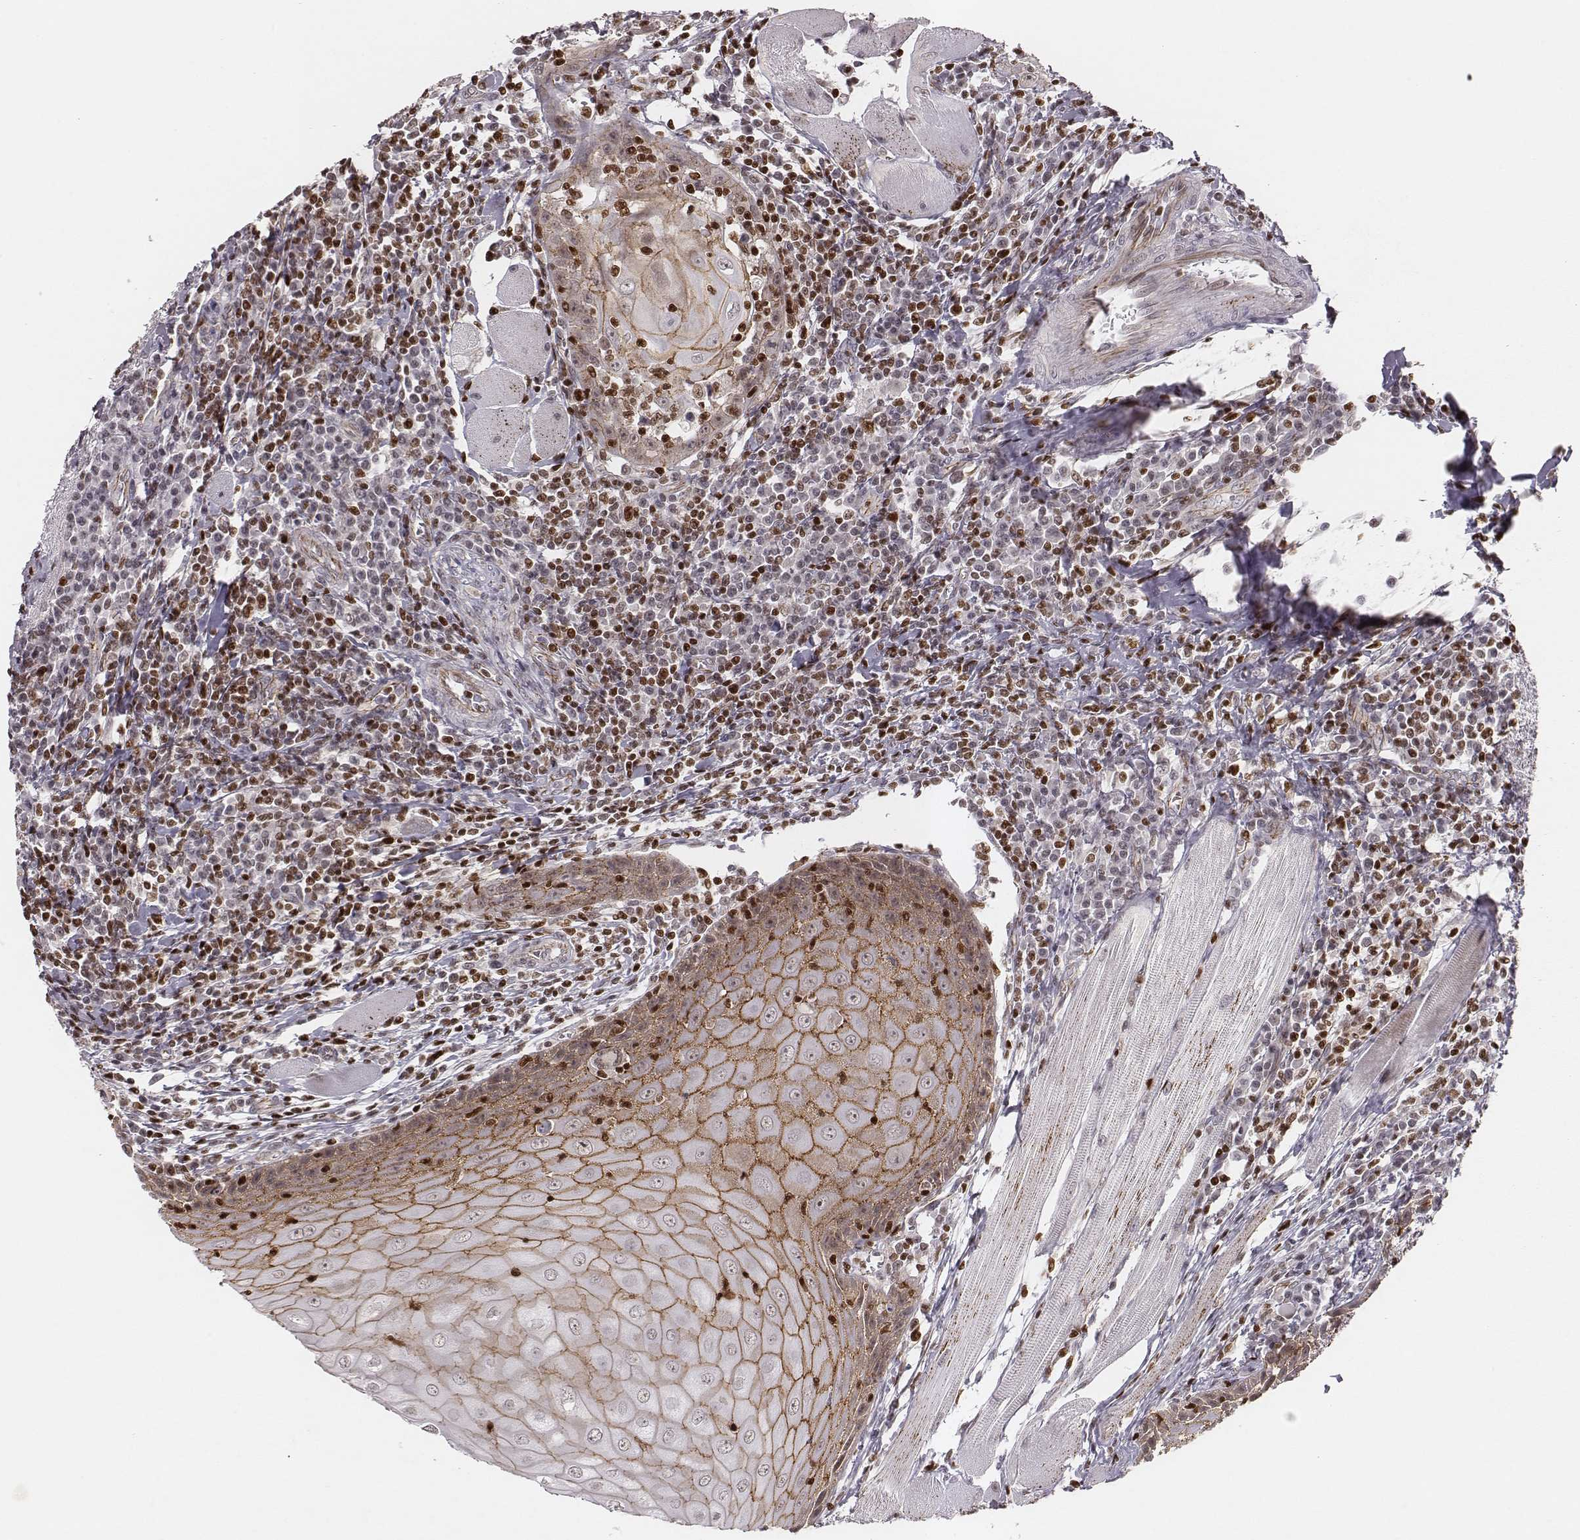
{"staining": {"intensity": "moderate", "quantity": "25%-75%", "location": "cytoplasmic/membranous"}, "tissue": "head and neck cancer", "cell_type": "Tumor cells", "image_type": "cancer", "snomed": [{"axis": "morphology", "description": "Normal tissue, NOS"}, {"axis": "morphology", "description": "Squamous cell carcinoma, NOS"}, {"axis": "topography", "description": "Oral tissue"}, {"axis": "topography", "description": "Head-Neck"}], "caption": "Immunohistochemical staining of human head and neck cancer demonstrates moderate cytoplasmic/membranous protein staining in approximately 25%-75% of tumor cells.", "gene": "WDR59", "patient": {"sex": "male", "age": 52}}